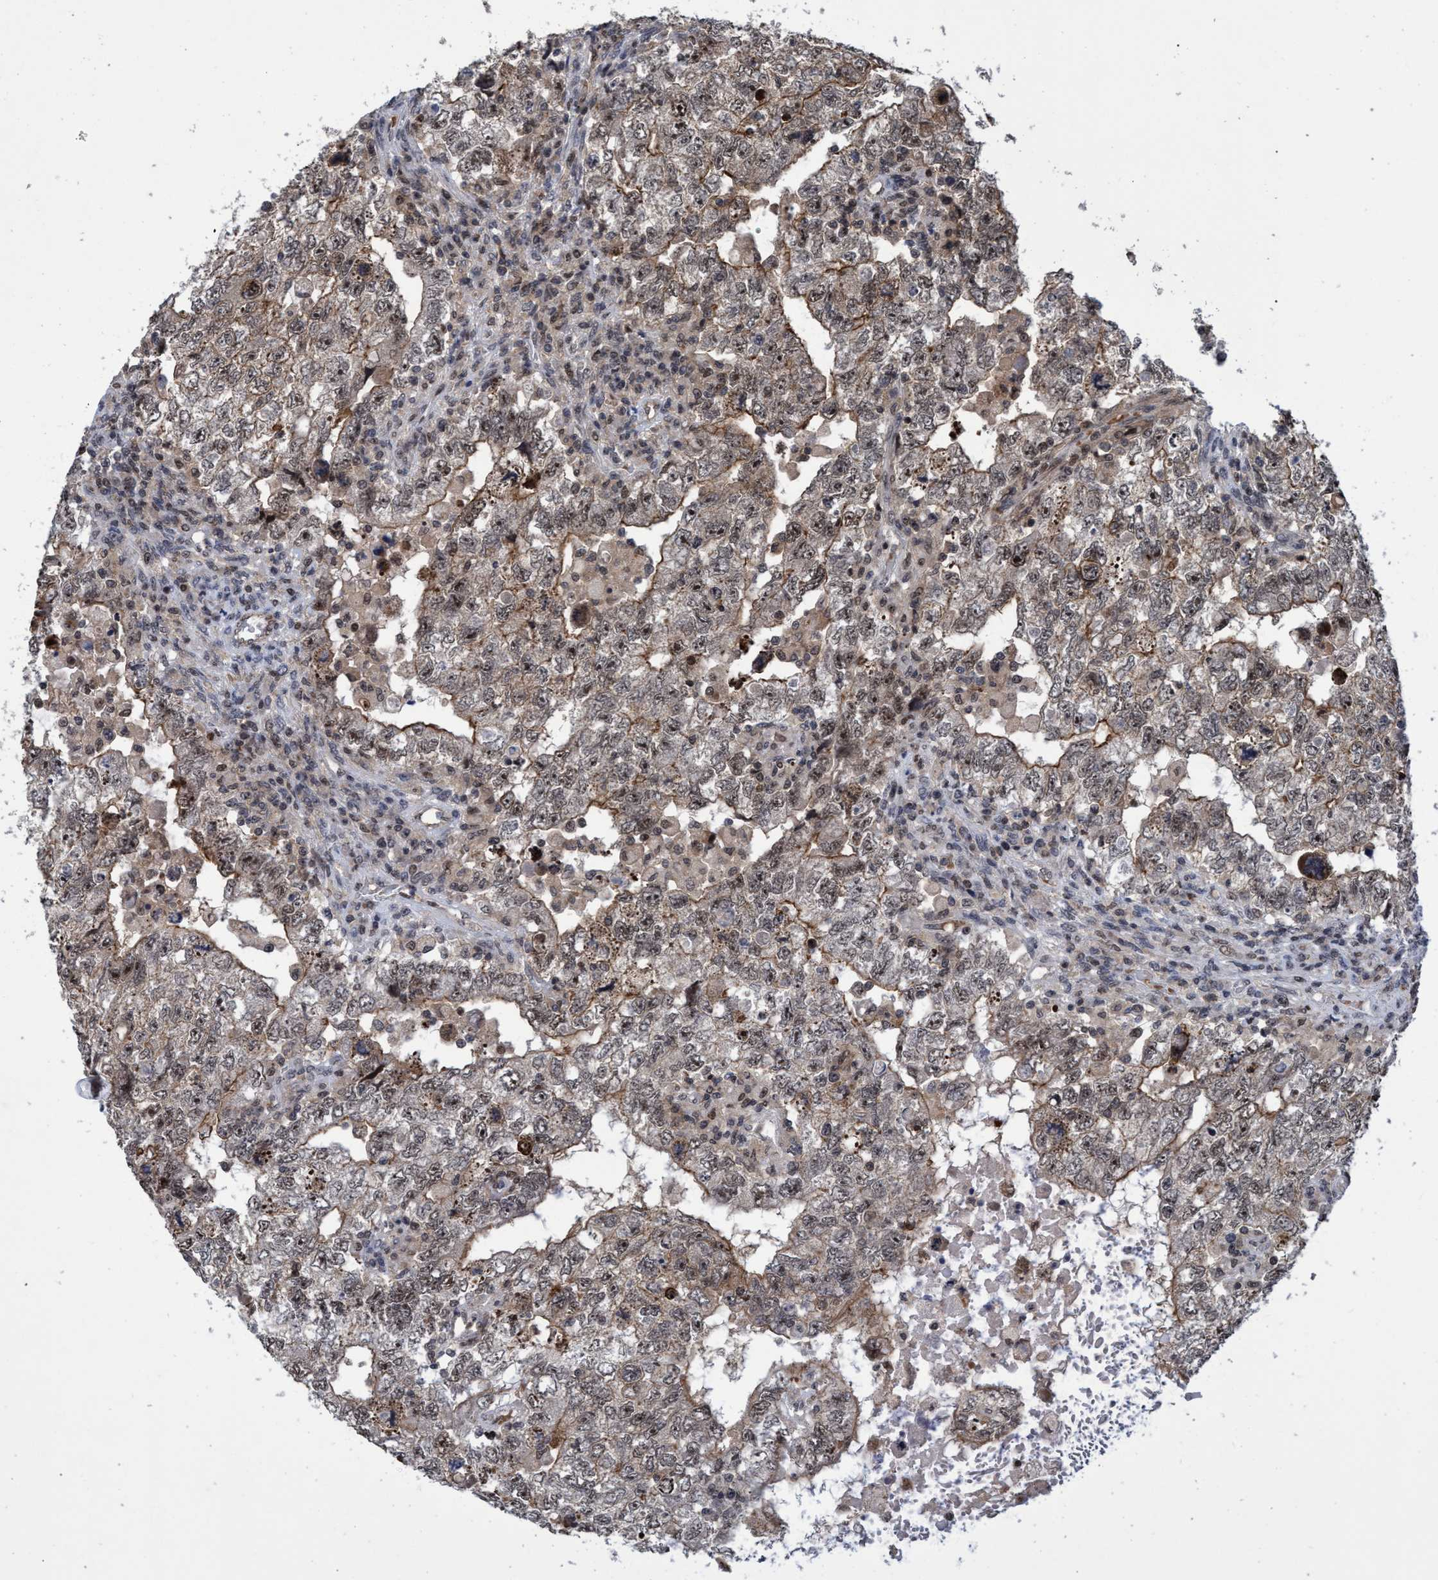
{"staining": {"intensity": "moderate", "quantity": "25%-75%", "location": "cytoplasmic/membranous,nuclear"}, "tissue": "testis cancer", "cell_type": "Tumor cells", "image_type": "cancer", "snomed": [{"axis": "morphology", "description": "Carcinoma, Embryonal, NOS"}, {"axis": "topography", "description": "Testis"}], "caption": "IHC histopathology image of testis cancer stained for a protein (brown), which exhibits medium levels of moderate cytoplasmic/membranous and nuclear positivity in about 25%-75% of tumor cells.", "gene": "GTF2F1", "patient": {"sex": "male", "age": 36}}